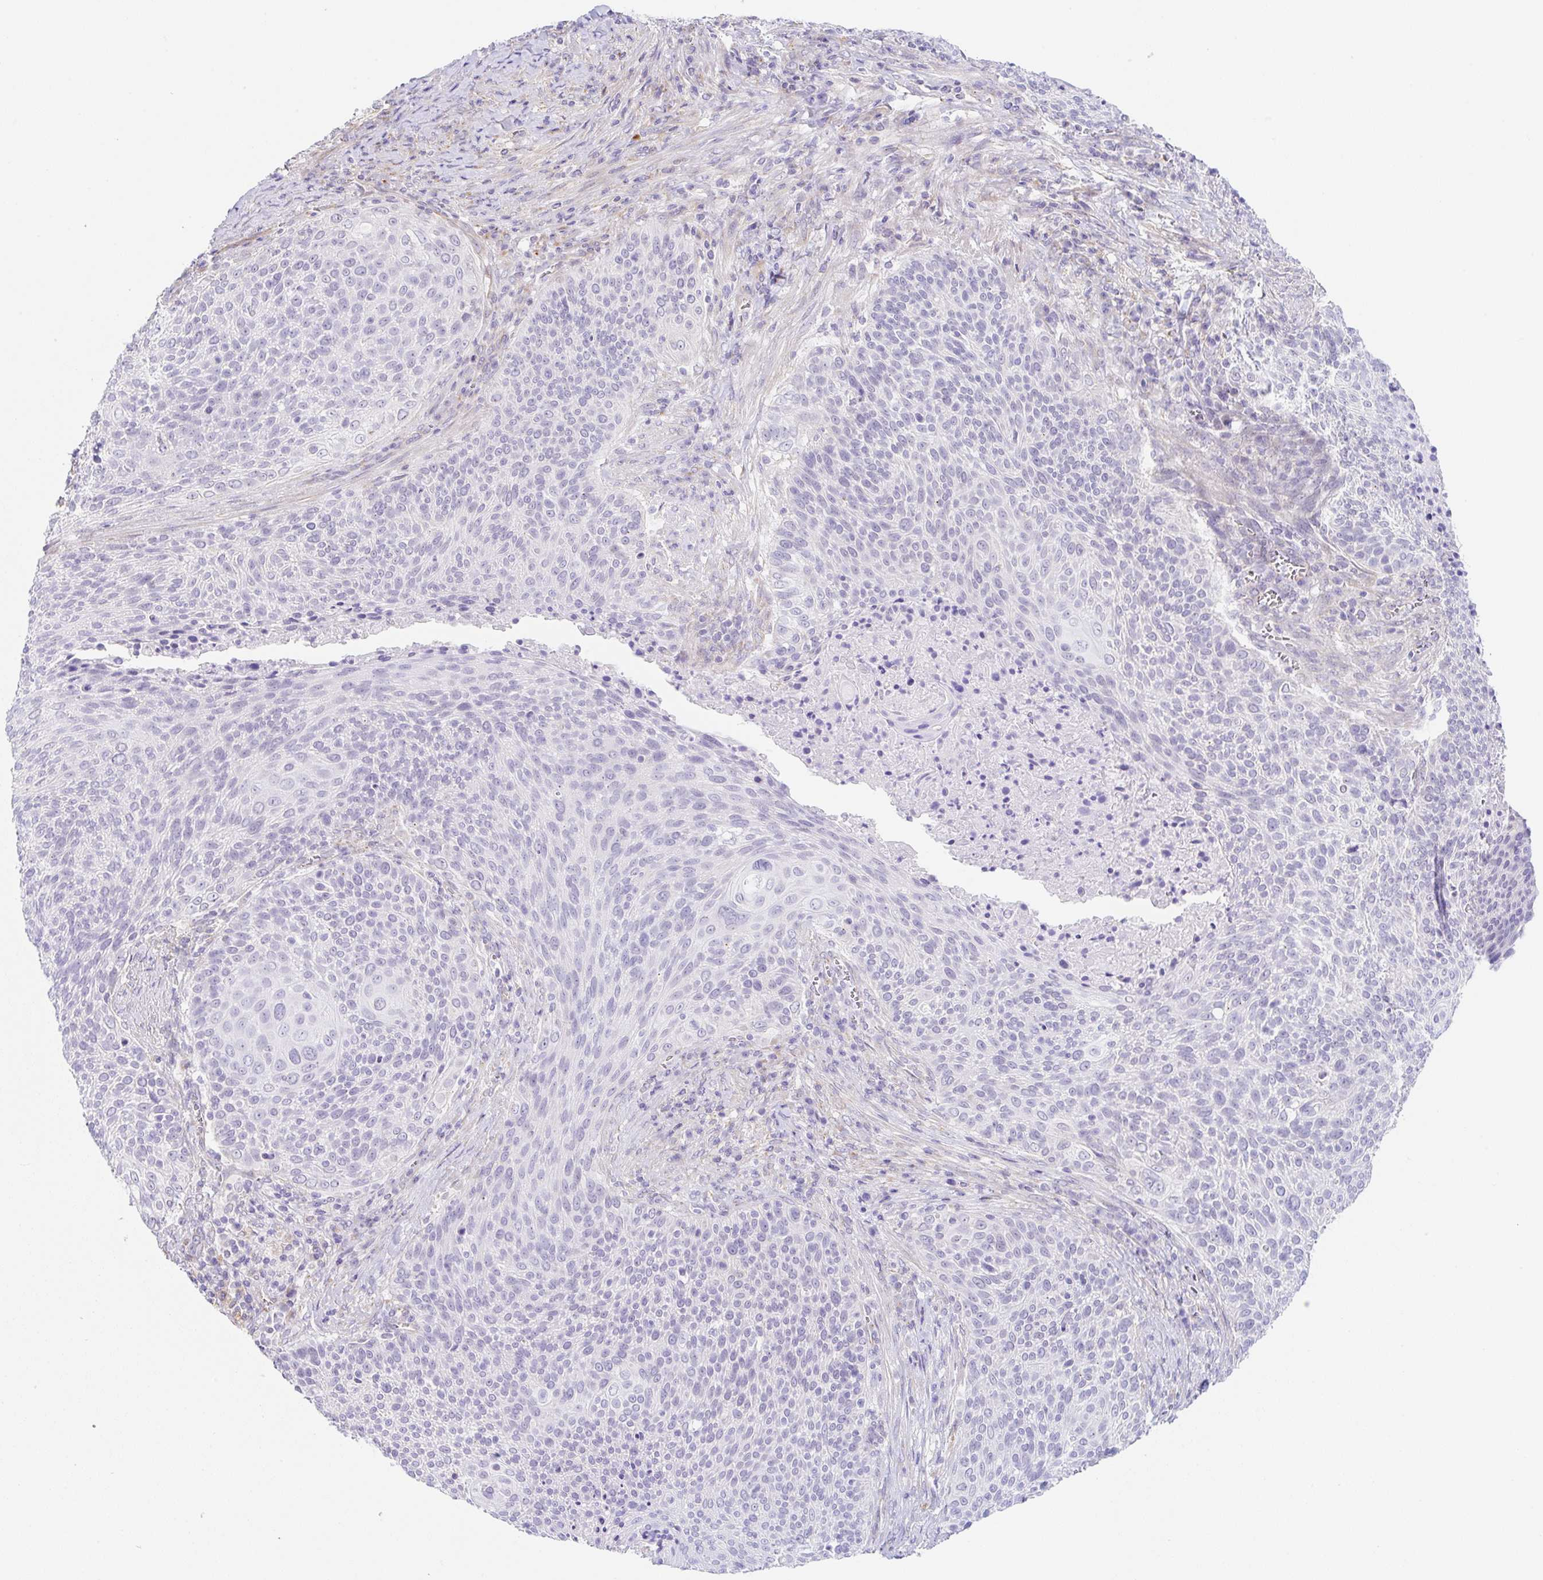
{"staining": {"intensity": "negative", "quantity": "none", "location": "none"}, "tissue": "cervical cancer", "cell_type": "Tumor cells", "image_type": "cancer", "snomed": [{"axis": "morphology", "description": "Squamous cell carcinoma, NOS"}, {"axis": "topography", "description": "Cervix"}], "caption": "There is no significant staining in tumor cells of cervical squamous cell carcinoma.", "gene": "DKK4", "patient": {"sex": "female", "age": 31}}